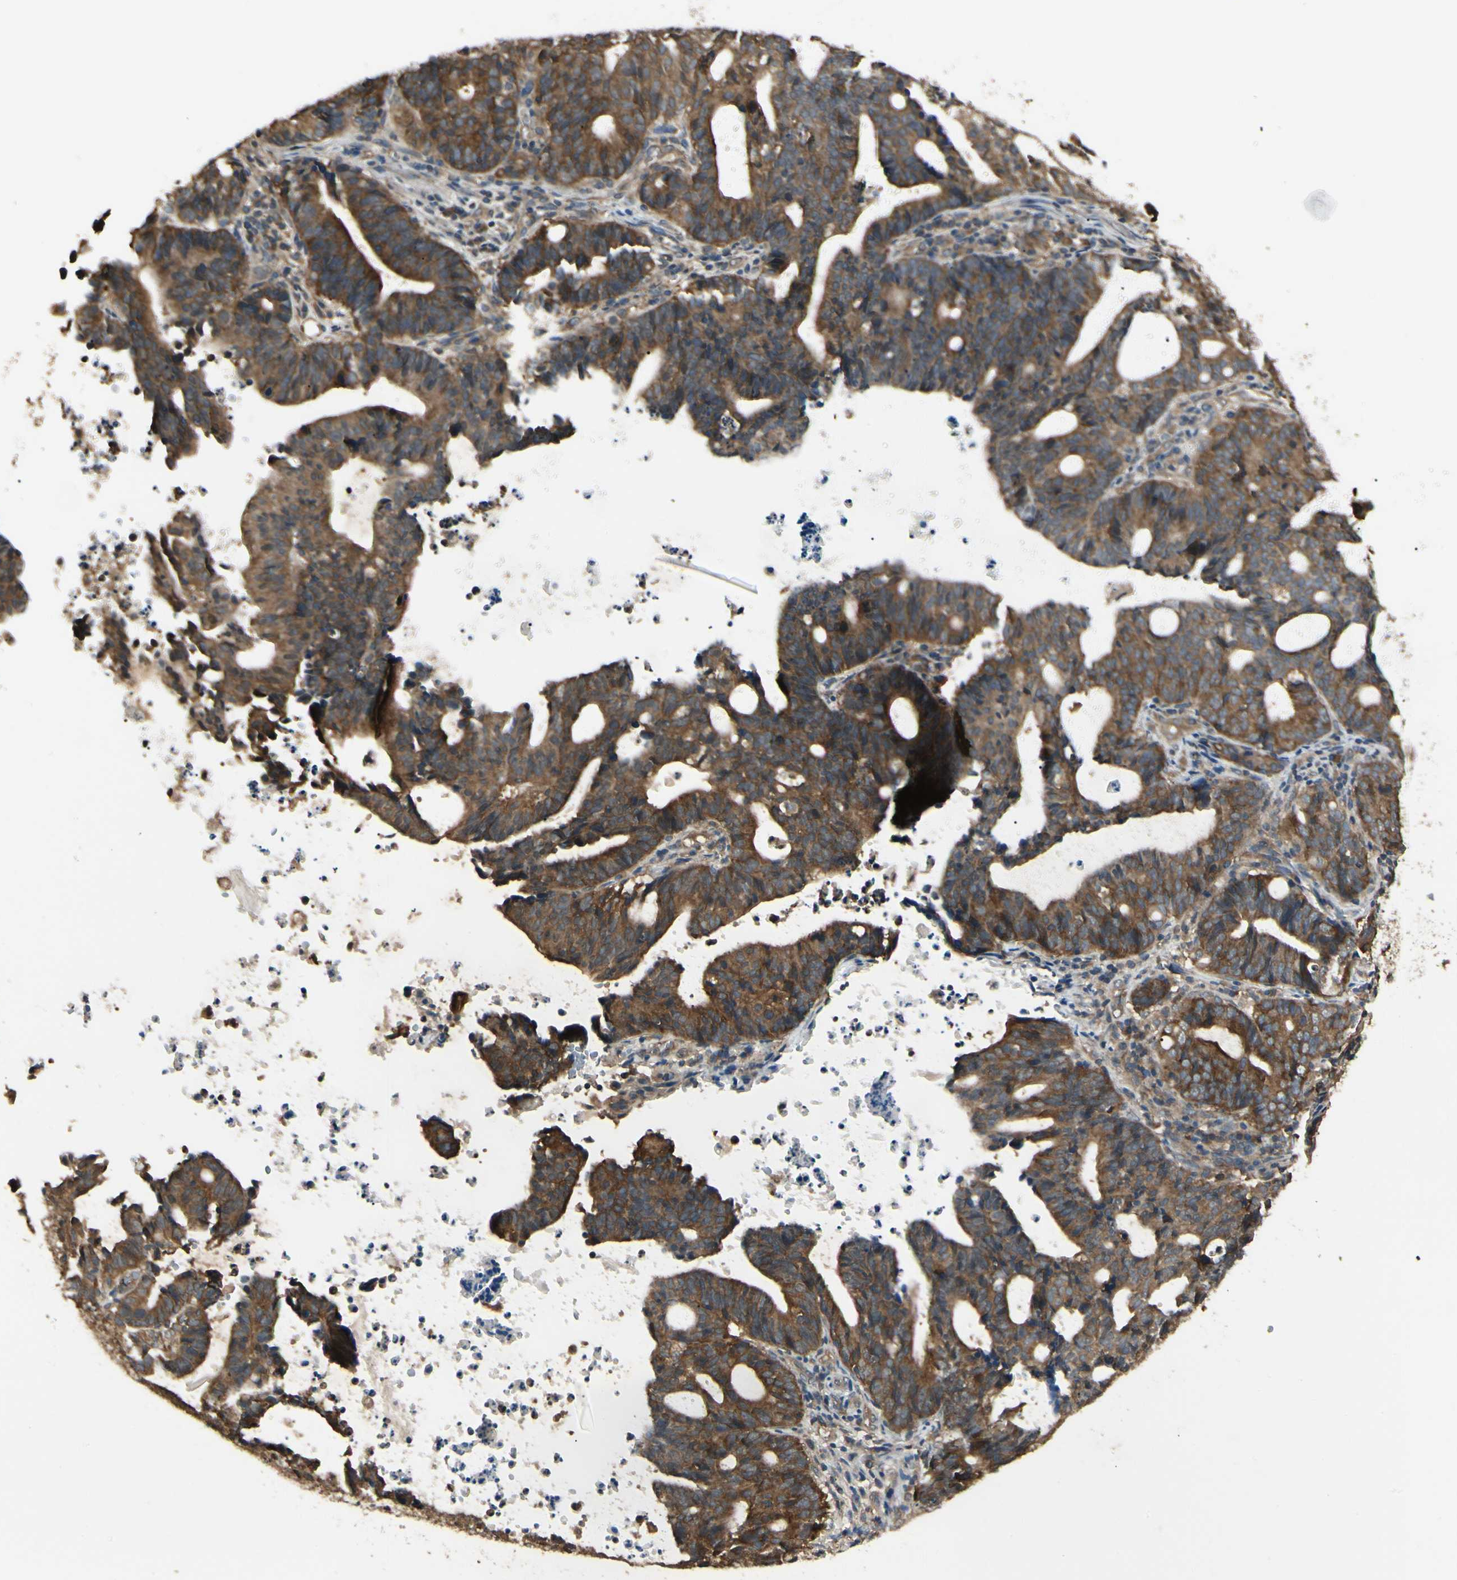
{"staining": {"intensity": "strong", "quantity": ">75%", "location": "cytoplasmic/membranous"}, "tissue": "endometrial cancer", "cell_type": "Tumor cells", "image_type": "cancer", "snomed": [{"axis": "morphology", "description": "Adenocarcinoma, NOS"}, {"axis": "topography", "description": "Uterus"}], "caption": "Adenocarcinoma (endometrial) stained with a protein marker reveals strong staining in tumor cells.", "gene": "CCT7", "patient": {"sex": "female", "age": 83}}